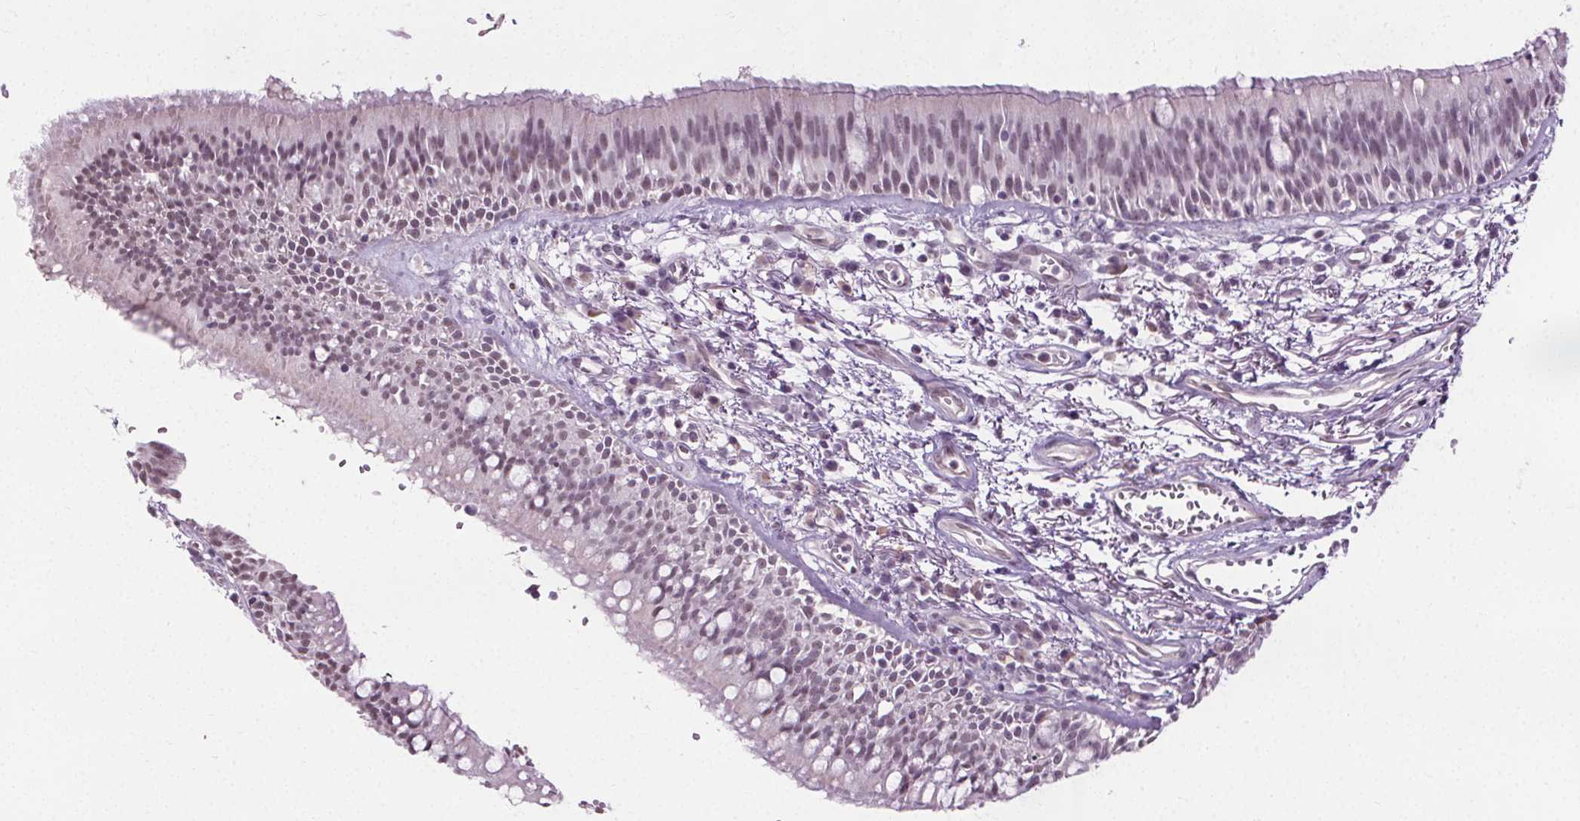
{"staining": {"intensity": "weak", "quantity": "25%-75%", "location": "nuclear"}, "tissue": "bronchus", "cell_type": "Respiratory epithelial cells", "image_type": "normal", "snomed": [{"axis": "morphology", "description": "Normal tissue, NOS"}, {"axis": "morphology", "description": "Squamous cell carcinoma, NOS"}, {"axis": "topography", "description": "Cartilage tissue"}, {"axis": "topography", "description": "Bronchus"}, {"axis": "topography", "description": "Lung"}], "caption": "Immunohistochemical staining of benign bronchus reveals 25%-75% levels of weak nuclear protein staining in approximately 25%-75% of respiratory epithelial cells.", "gene": "CEBPA", "patient": {"sex": "male", "age": 66}}